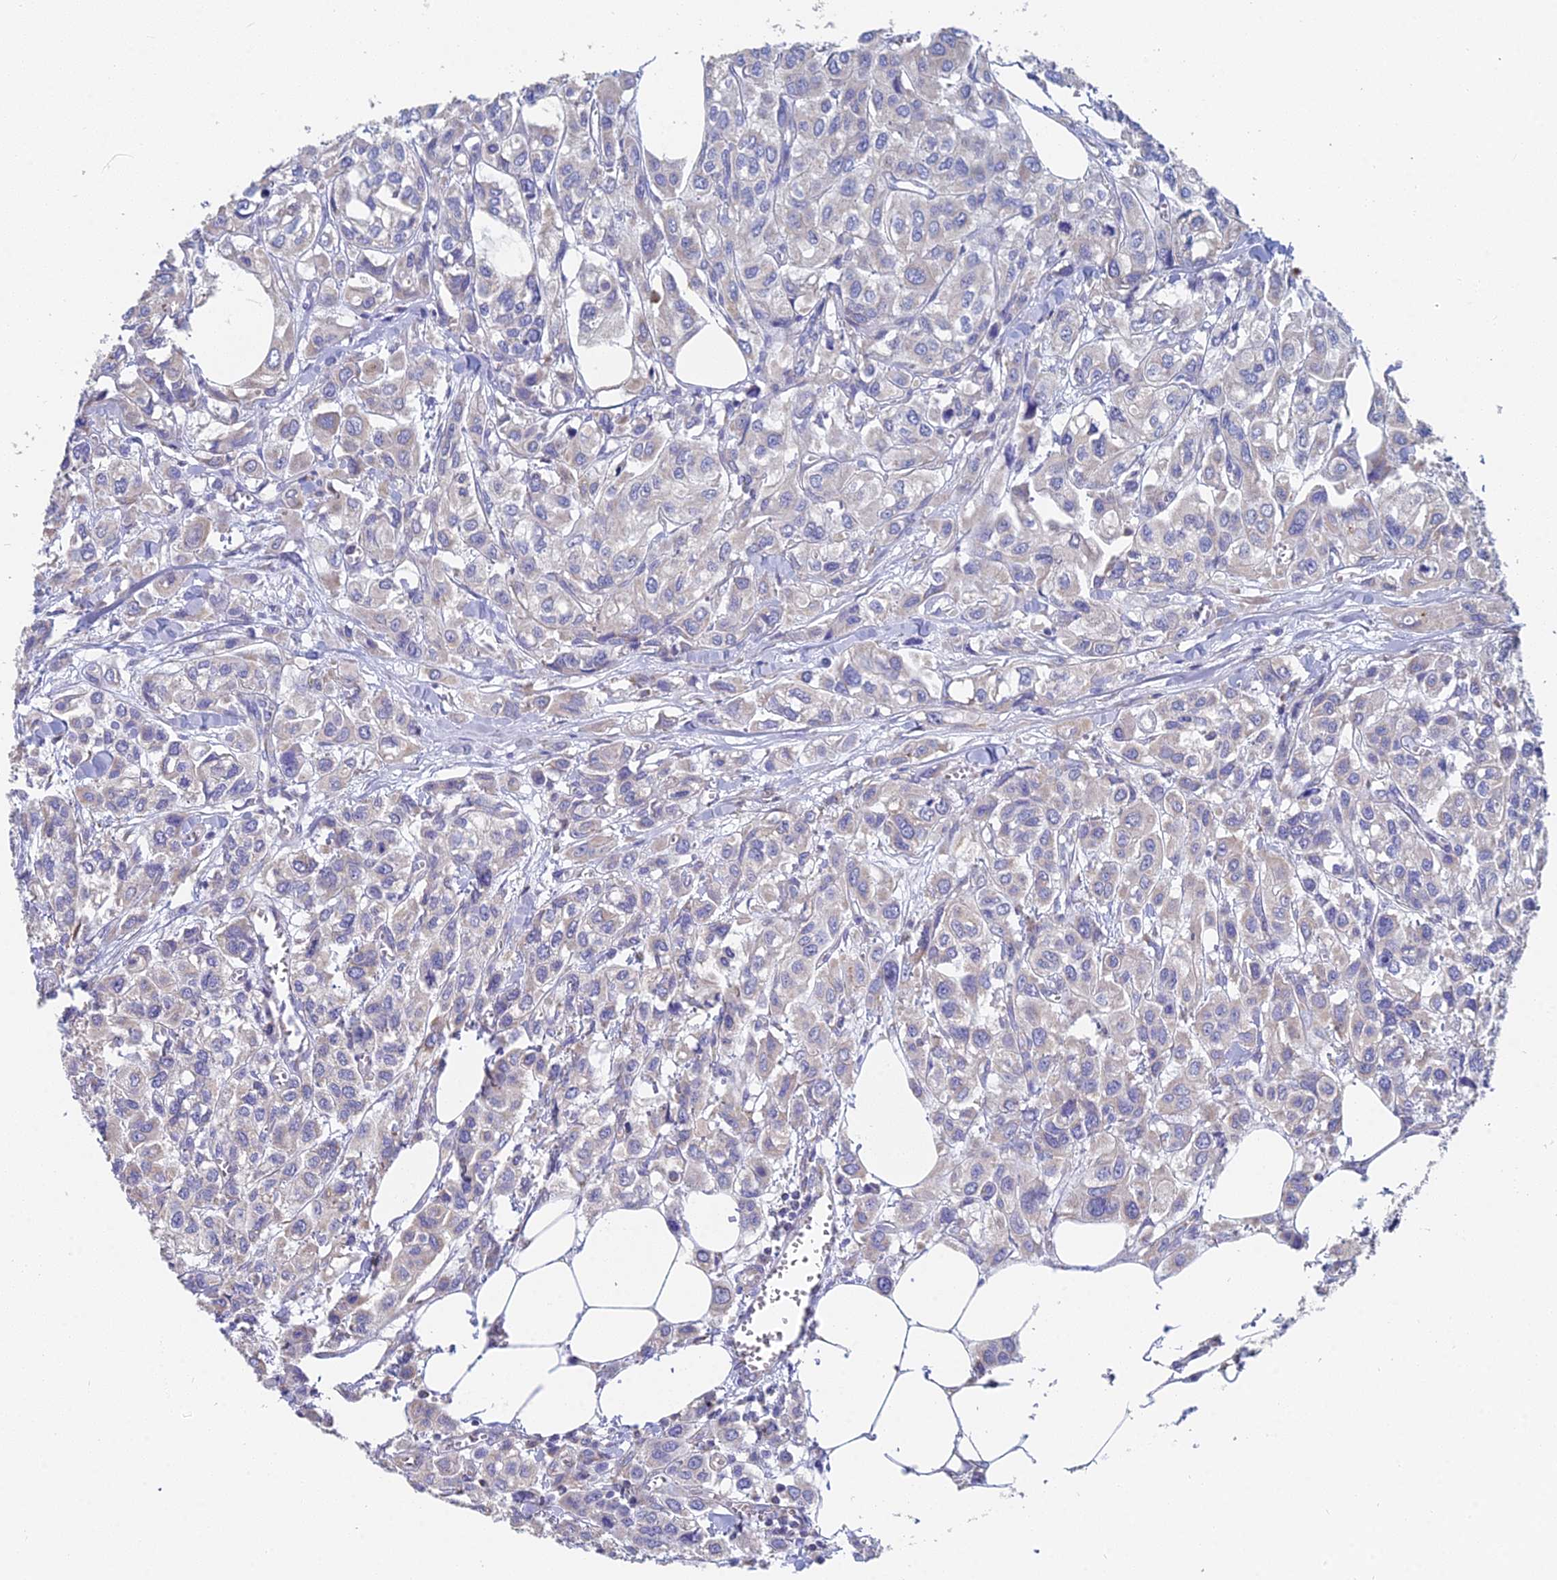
{"staining": {"intensity": "negative", "quantity": "none", "location": "none"}, "tissue": "urothelial cancer", "cell_type": "Tumor cells", "image_type": "cancer", "snomed": [{"axis": "morphology", "description": "Urothelial carcinoma, High grade"}, {"axis": "topography", "description": "Urinary bladder"}], "caption": "A micrograph of urothelial cancer stained for a protein demonstrates no brown staining in tumor cells. (Stains: DAB immunohistochemistry (IHC) with hematoxylin counter stain, Microscopy: brightfield microscopy at high magnification).", "gene": "CRACR2B", "patient": {"sex": "male", "age": 67}}